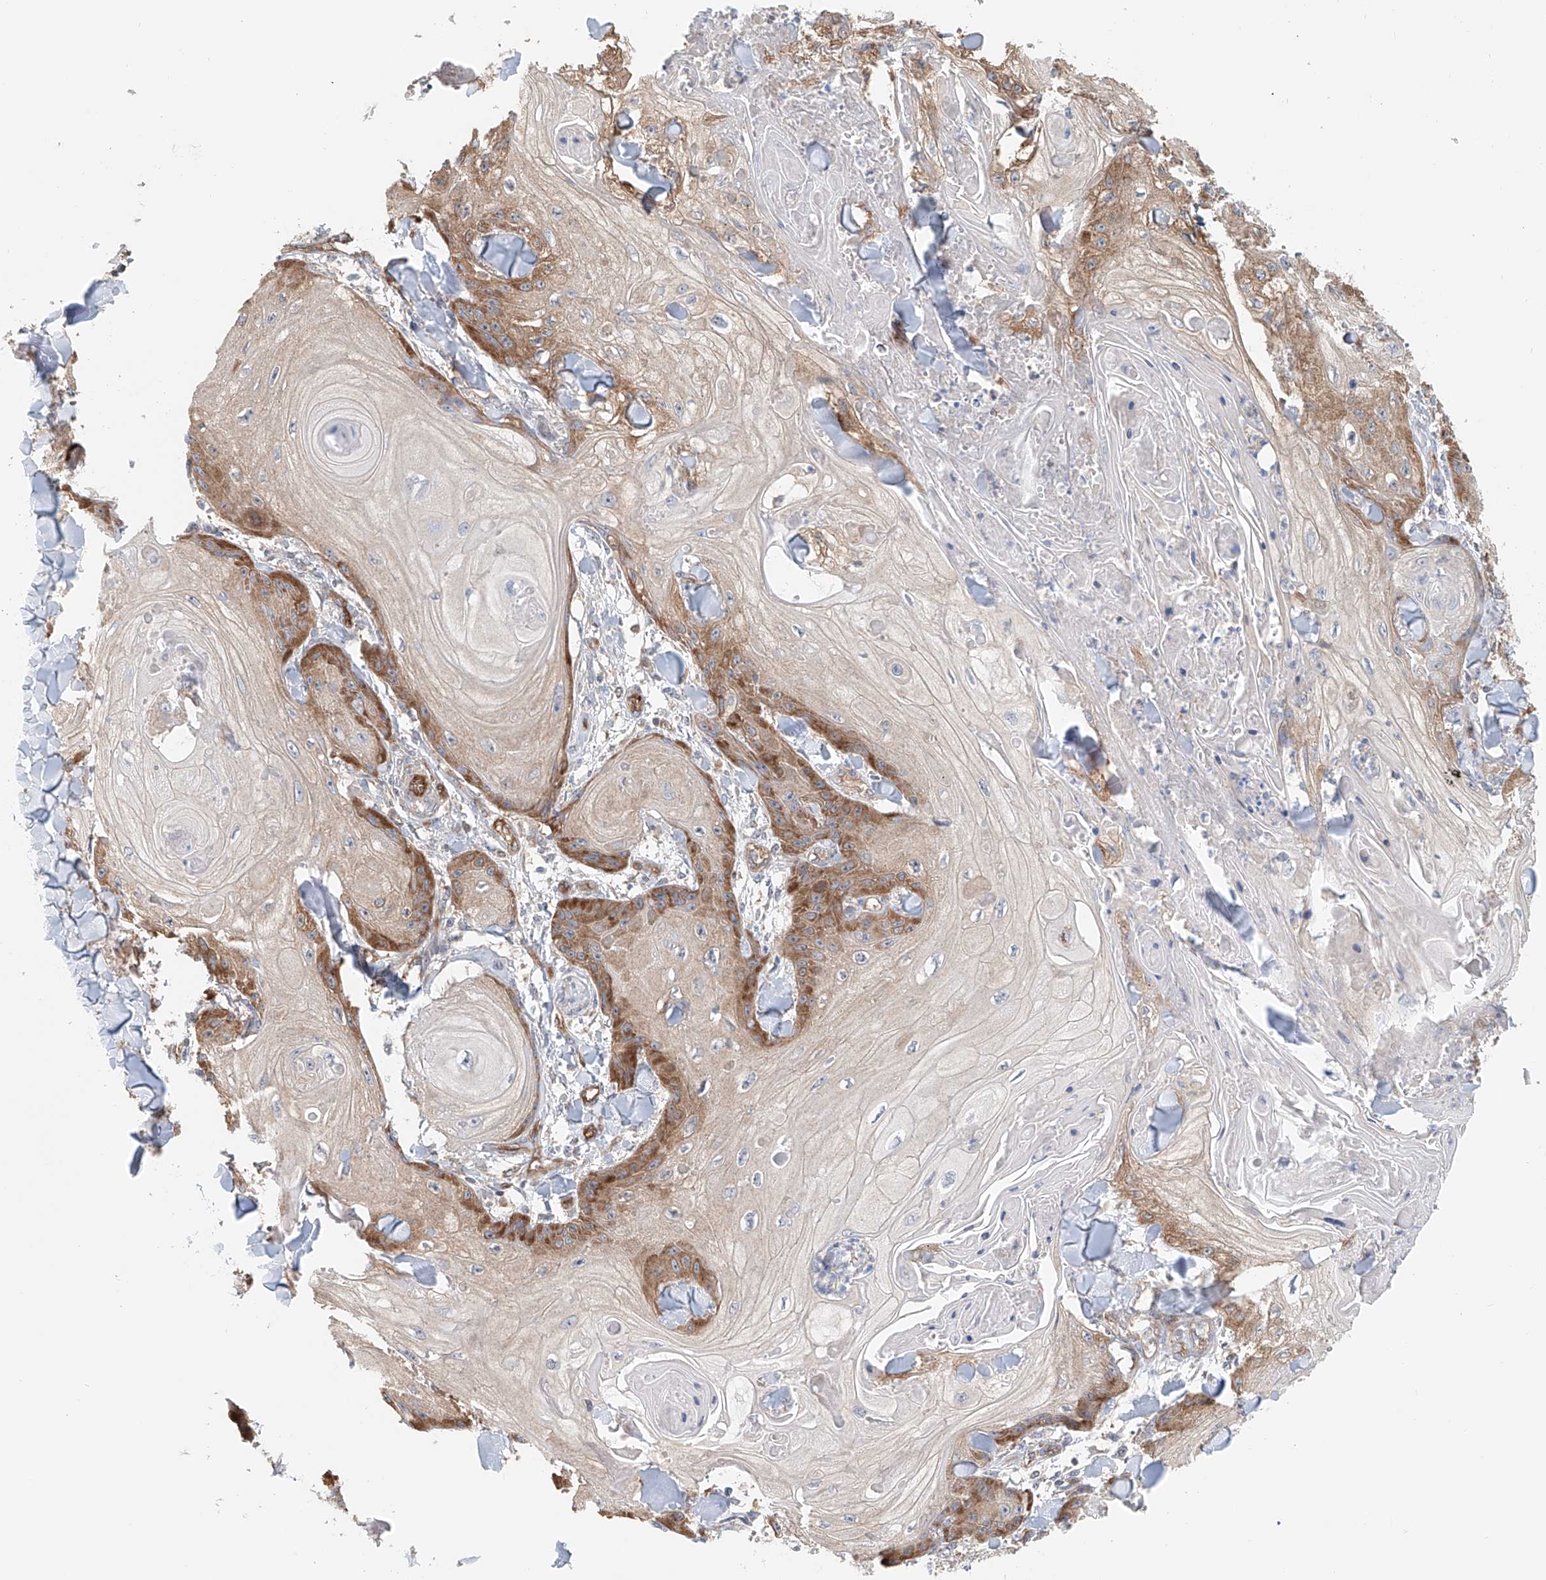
{"staining": {"intensity": "moderate", "quantity": "<25%", "location": "cytoplasmic/membranous"}, "tissue": "skin cancer", "cell_type": "Tumor cells", "image_type": "cancer", "snomed": [{"axis": "morphology", "description": "Squamous cell carcinoma, NOS"}, {"axis": "topography", "description": "Skin"}], "caption": "A low amount of moderate cytoplasmic/membranous positivity is present in about <25% of tumor cells in skin cancer (squamous cell carcinoma) tissue.", "gene": "FRYL", "patient": {"sex": "male", "age": 74}}